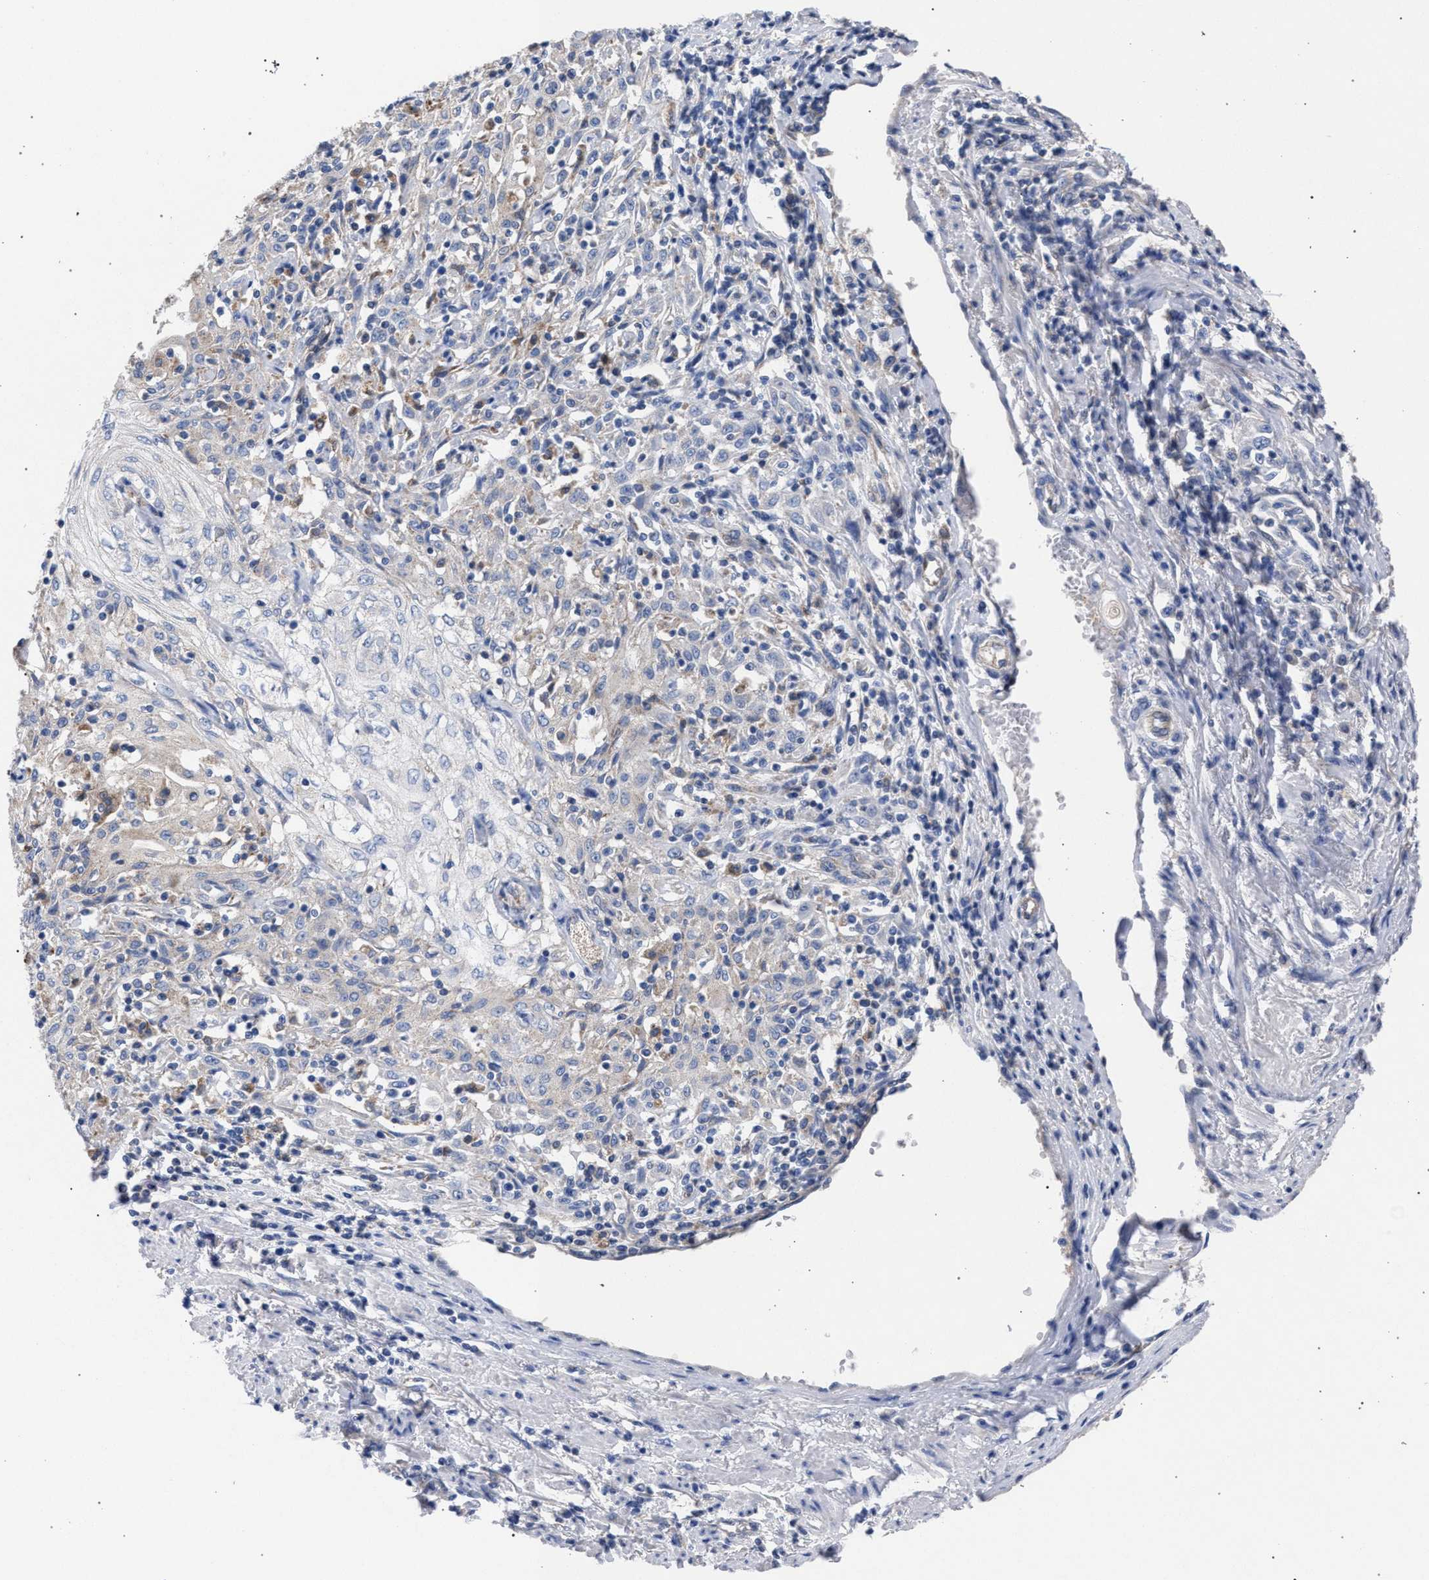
{"staining": {"intensity": "negative", "quantity": "none", "location": "none"}, "tissue": "skin cancer", "cell_type": "Tumor cells", "image_type": "cancer", "snomed": [{"axis": "morphology", "description": "Squamous cell carcinoma, NOS"}, {"axis": "morphology", "description": "Squamous cell carcinoma, metastatic, NOS"}, {"axis": "topography", "description": "Skin"}, {"axis": "topography", "description": "Lymph node"}], "caption": "IHC histopathology image of neoplastic tissue: squamous cell carcinoma (skin) stained with DAB shows no significant protein positivity in tumor cells. (Brightfield microscopy of DAB immunohistochemistry (IHC) at high magnification).", "gene": "GMPR", "patient": {"sex": "male", "age": 75}}